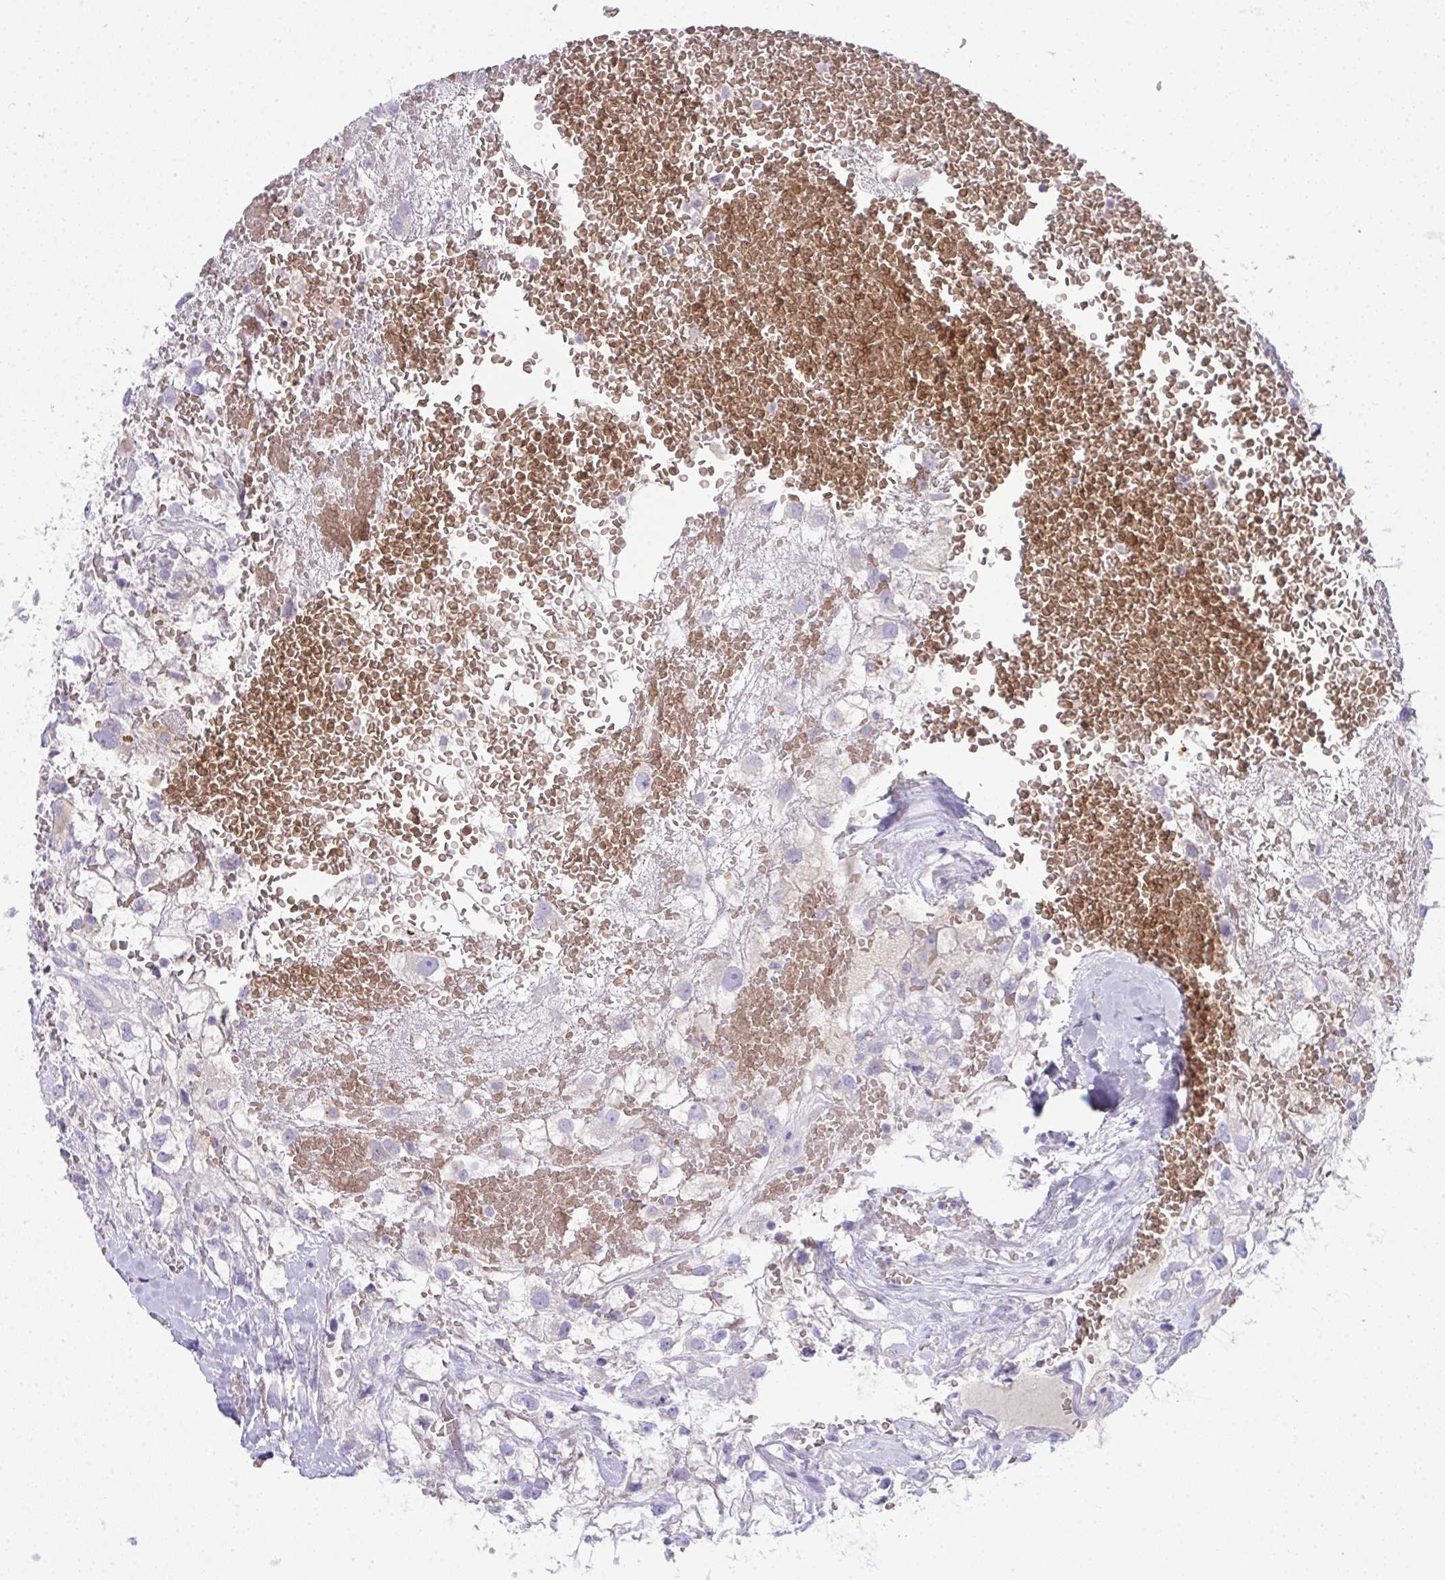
{"staining": {"intensity": "negative", "quantity": "none", "location": "none"}, "tissue": "renal cancer", "cell_type": "Tumor cells", "image_type": "cancer", "snomed": [{"axis": "morphology", "description": "Adenocarcinoma, NOS"}, {"axis": "topography", "description": "Kidney"}], "caption": "Tumor cells show no significant protein staining in renal adenocarcinoma.", "gene": "SPTB", "patient": {"sex": "male", "age": 59}}